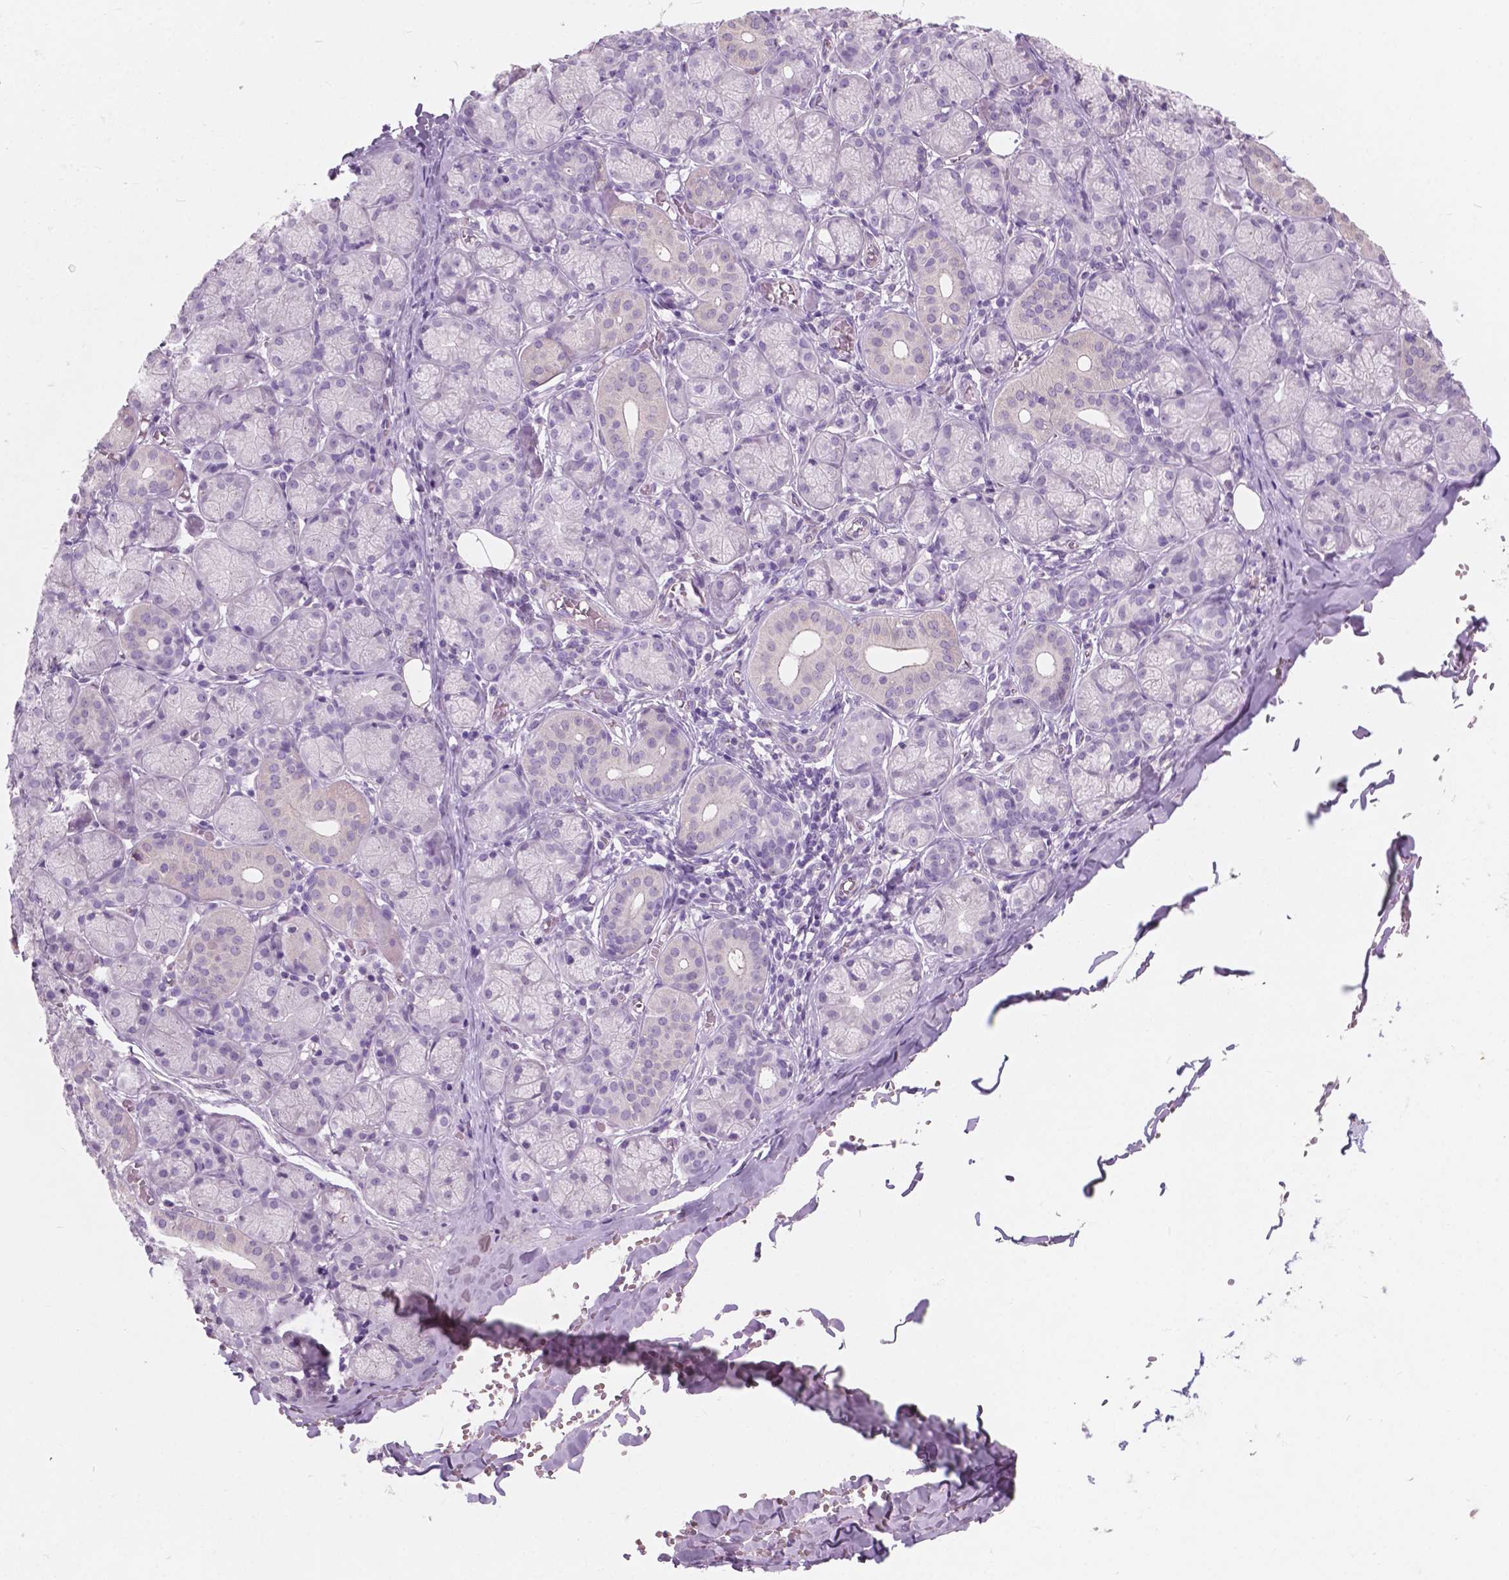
{"staining": {"intensity": "weak", "quantity": "<25%", "location": "cytoplasmic/membranous"}, "tissue": "salivary gland", "cell_type": "Glandular cells", "image_type": "normal", "snomed": [{"axis": "morphology", "description": "Normal tissue, NOS"}, {"axis": "topography", "description": "Salivary gland"}, {"axis": "topography", "description": "Peripheral nerve tissue"}], "caption": "IHC micrograph of unremarkable salivary gland: salivary gland stained with DAB demonstrates no significant protein positivity in glandular cells.", "gene": "AWAT1", "patient": {"sex": "female", "age": 24}}